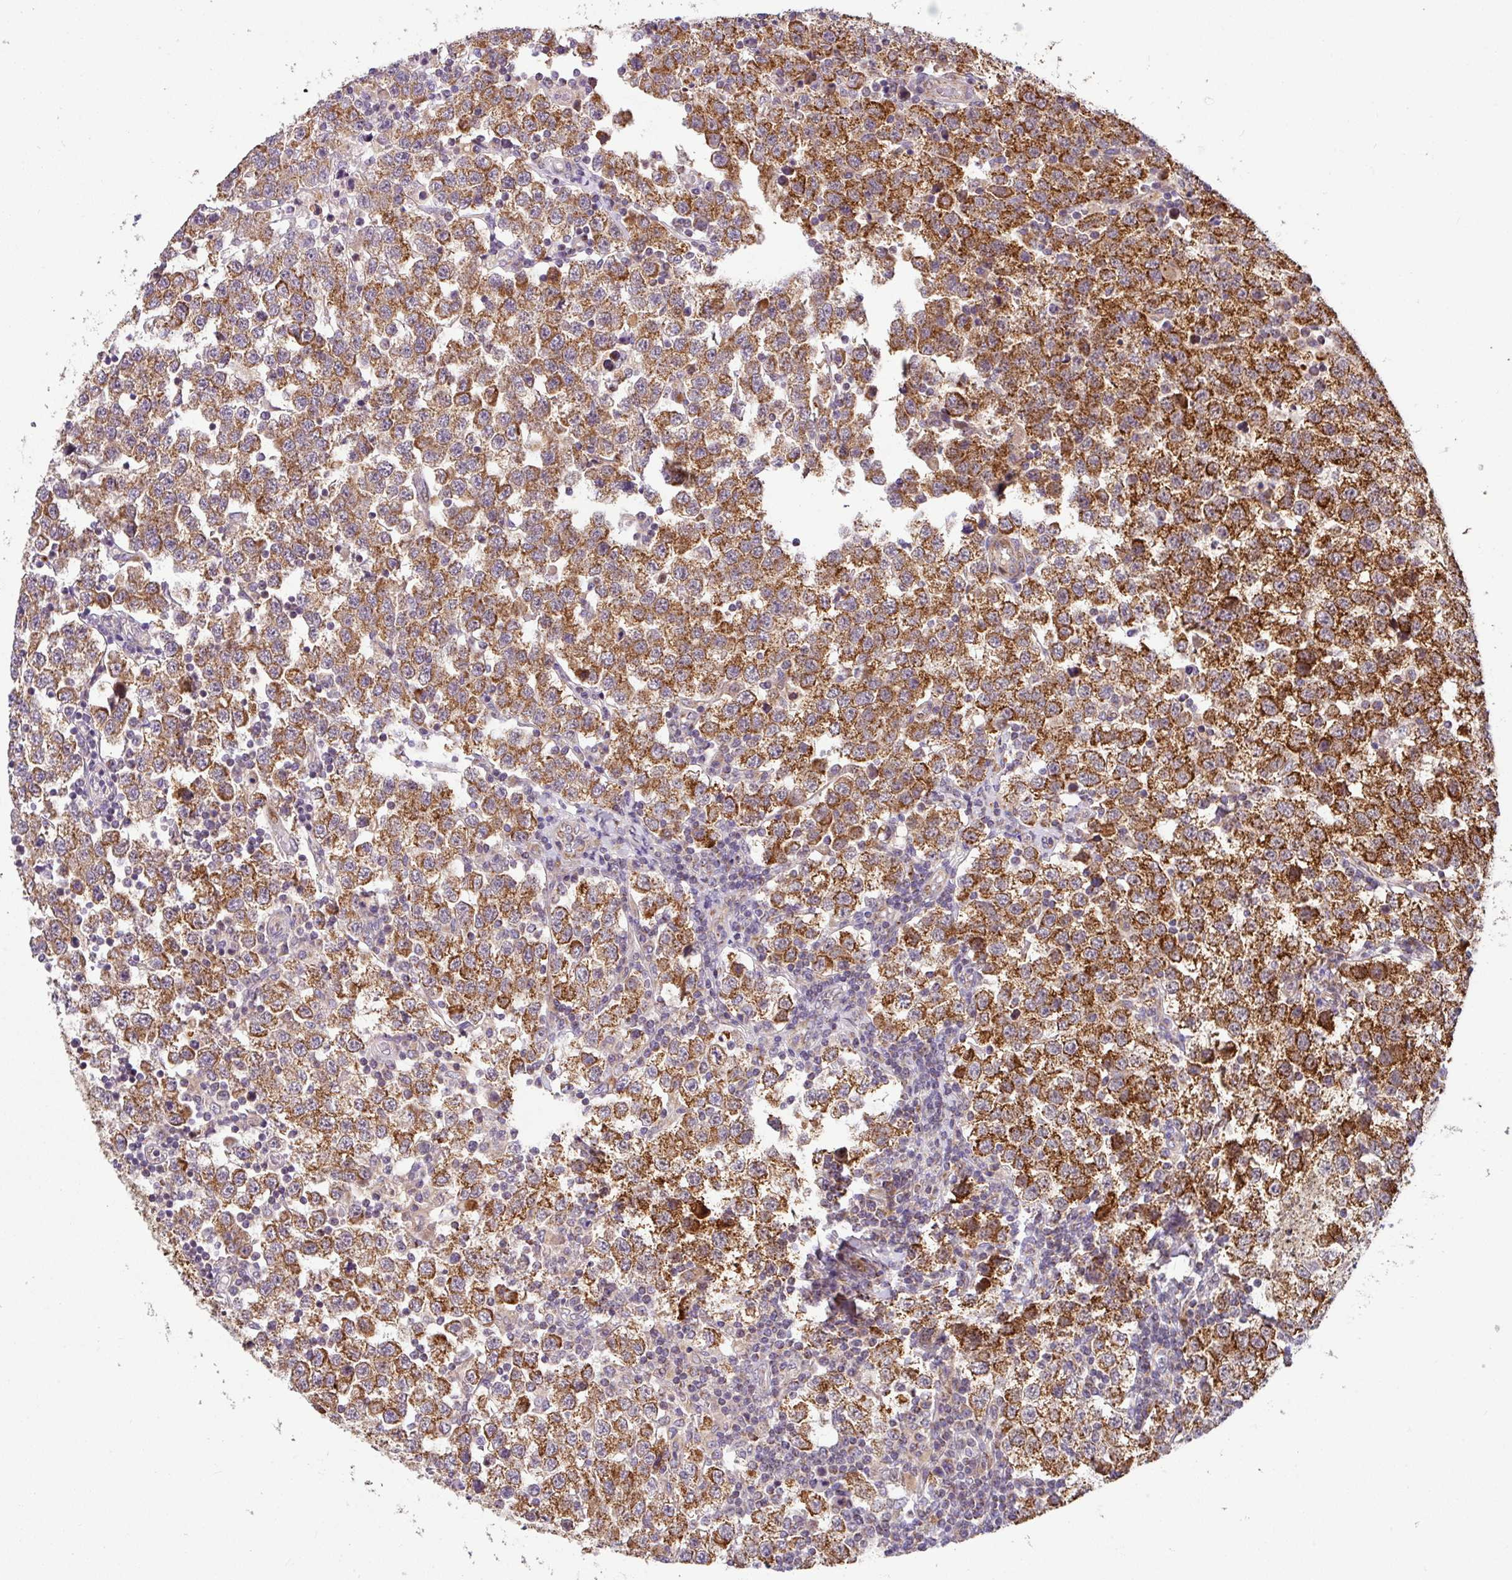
{"staining": {"intensity": "strong", "quantity": ">75%", "location": "cytoplasmic/membranous"}, "tissue": "testis cancer", "cell_type": "Tumor cells", "image_type": "cancer", "snomed": [{"axis": "morphology", "description": "Seminoma, NOS"}, {"axis": "topography", "description": "Testis"}], "caption": "Immunohistochemistry histopathology image of human testis cancer stained for a protein (brown), which reveals high levels of strong cytoplasmic/membranous positivity in approximately >75% of tumor cells.", "gene": "SARS2", "patient": {"sex": "male", "age": 34}}